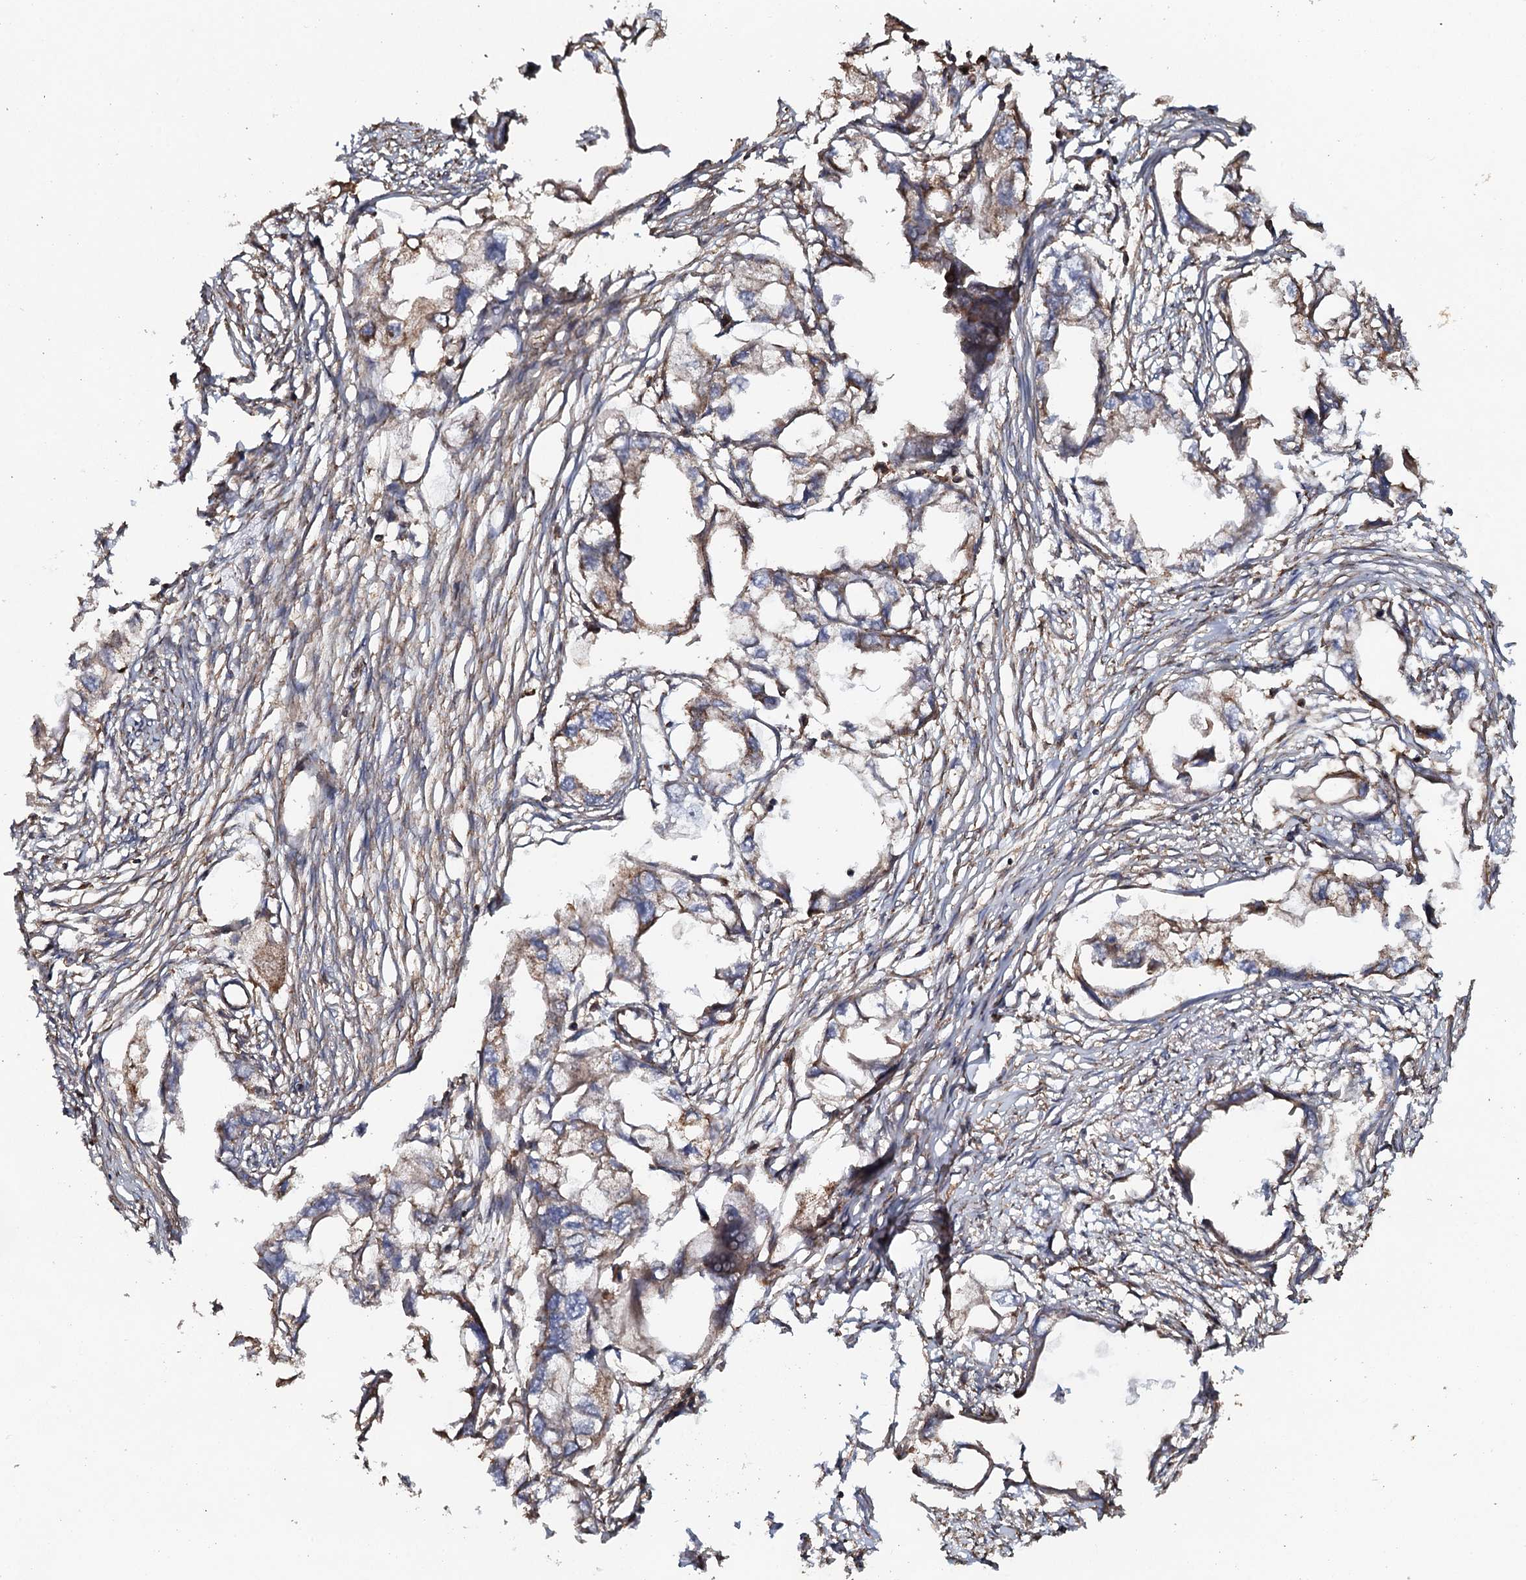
{"staining": {"intensity": "weak", "quantity": "25%-75%", "location": "cytoplasmic/membranous"}, "tissue": "endometrial cancer", "cell_type": "Tumor cells", "image_type": "cancer", "snomed": [{"axis": "morphology", "description": "Adenocarcinoma, NOS"}, {"axis": "morphology", "description": "Adenocarcinoma, metastatic, NOS"}, {"axis": "topography", "description": "Adipose tissue"}, {"axis": "topography", "description": "Endometrium"}], "caption": "Weak cytoplasmic/membranous staining for a protein is identified in approximately 25%-75% of tumor cells of endometrial metastatic adenocarcinoma using immunohistochemistry (IHC).", "gene": "VWA8", "patient": {"sex": "female", "age": 67}}